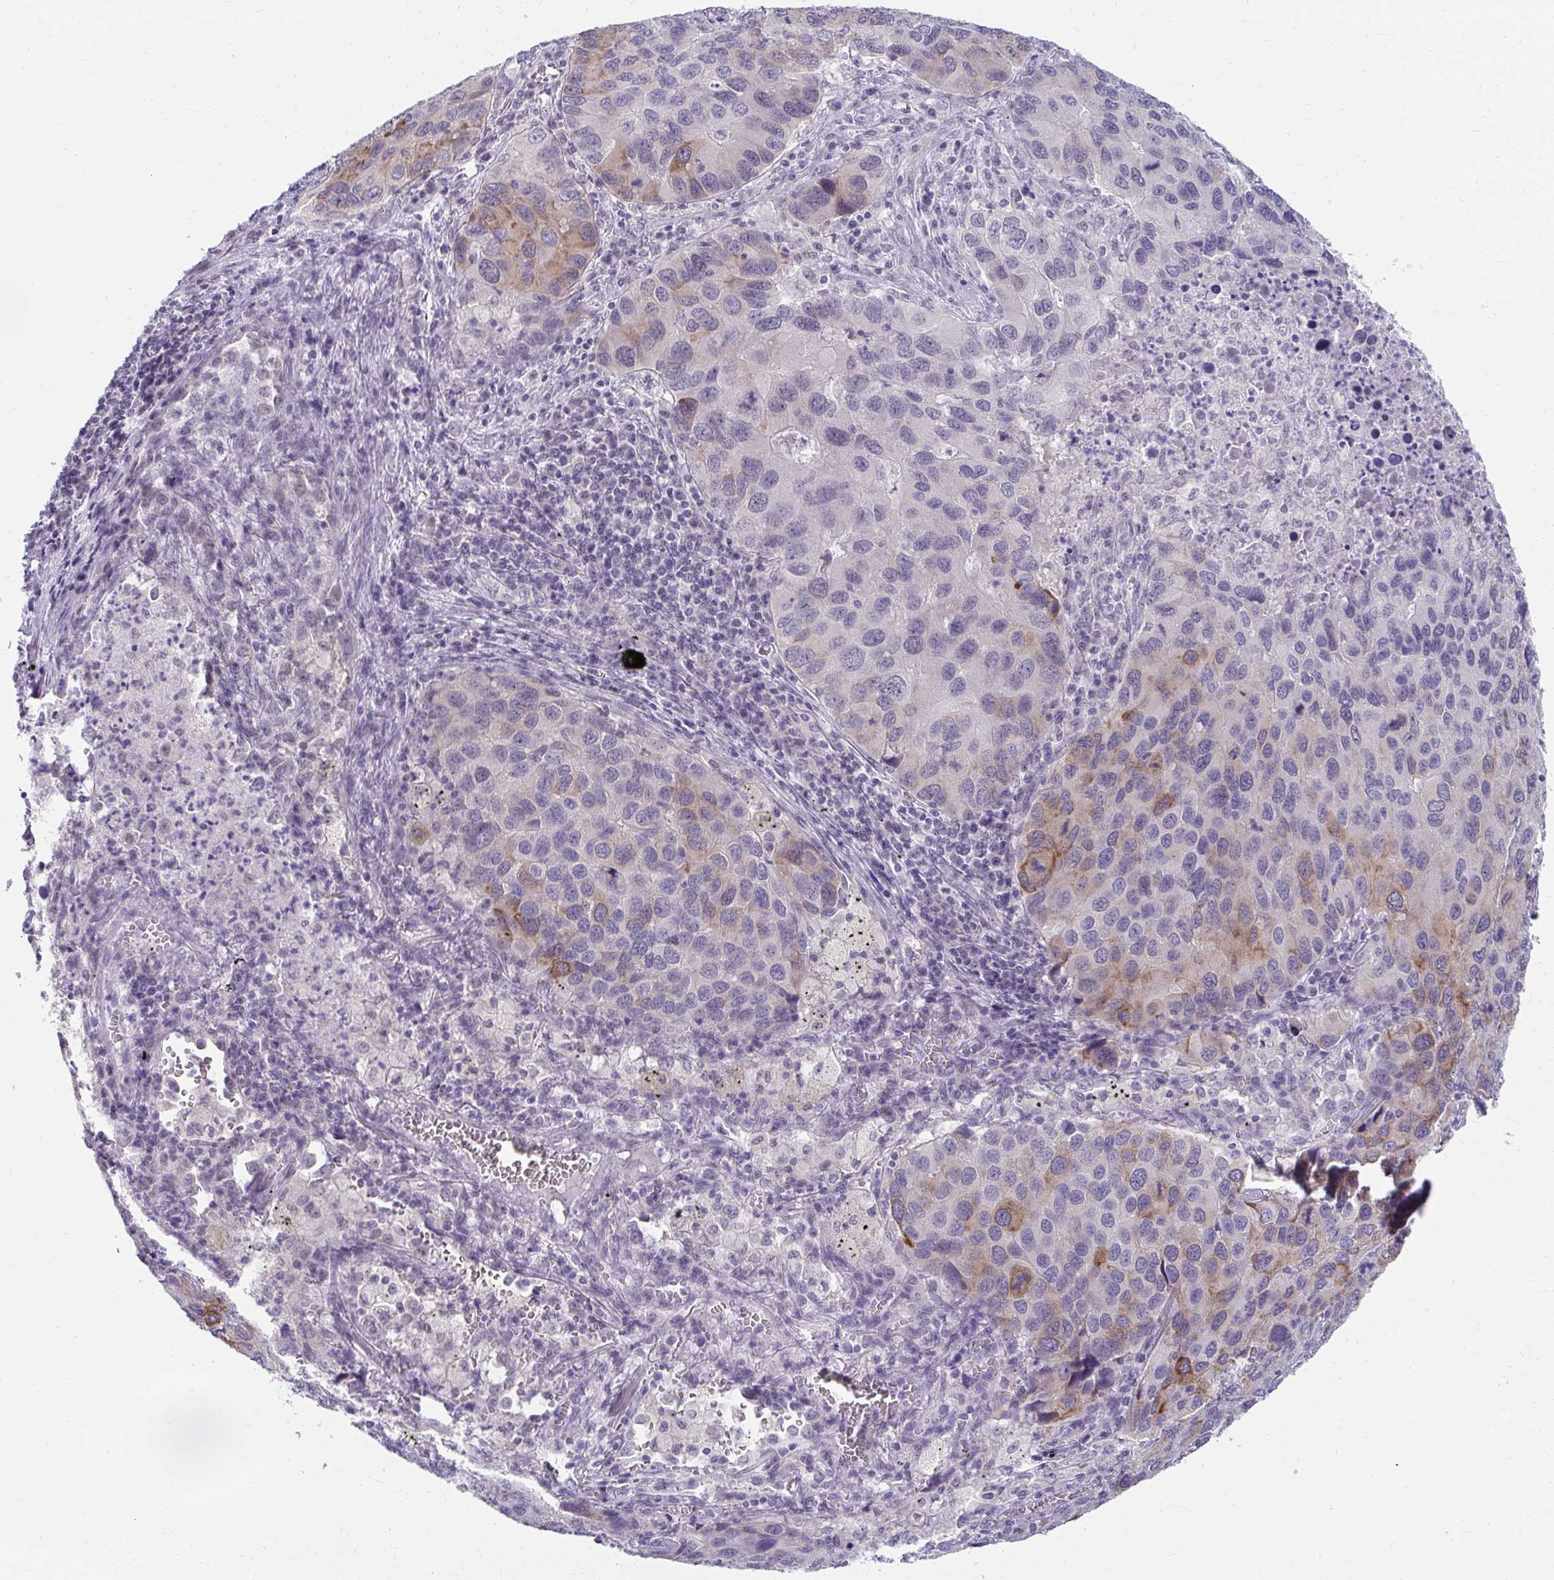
{"staining": {"intensity": "moderate", "quantity": "<25%", "location": "cytoplasmic/membranous"}, "tissue": "lung cancer", "cell_type": "Tumor cells", "image_type": "cancer", "snomed": [{"axis": "morphology", "description": "Aneuploidy"}, {"axis": "morphology", "description": "Adenocarcinoma, NOS"}, {"axis": "topography", "description": "Lymph node"}, {"axis": "topography", "description": "Lung"}], "caption": "Immunohistochemistry (IHC) photomicrograph of human adenocarcinoma (lung) stained for a protein (brown), which reveals low levels of moderate cytoplasmic/membranous expression in approximately <25% of tumor cells.", "gene": "UGT3A2", "patient": {"sex": "female", "age": 74}}